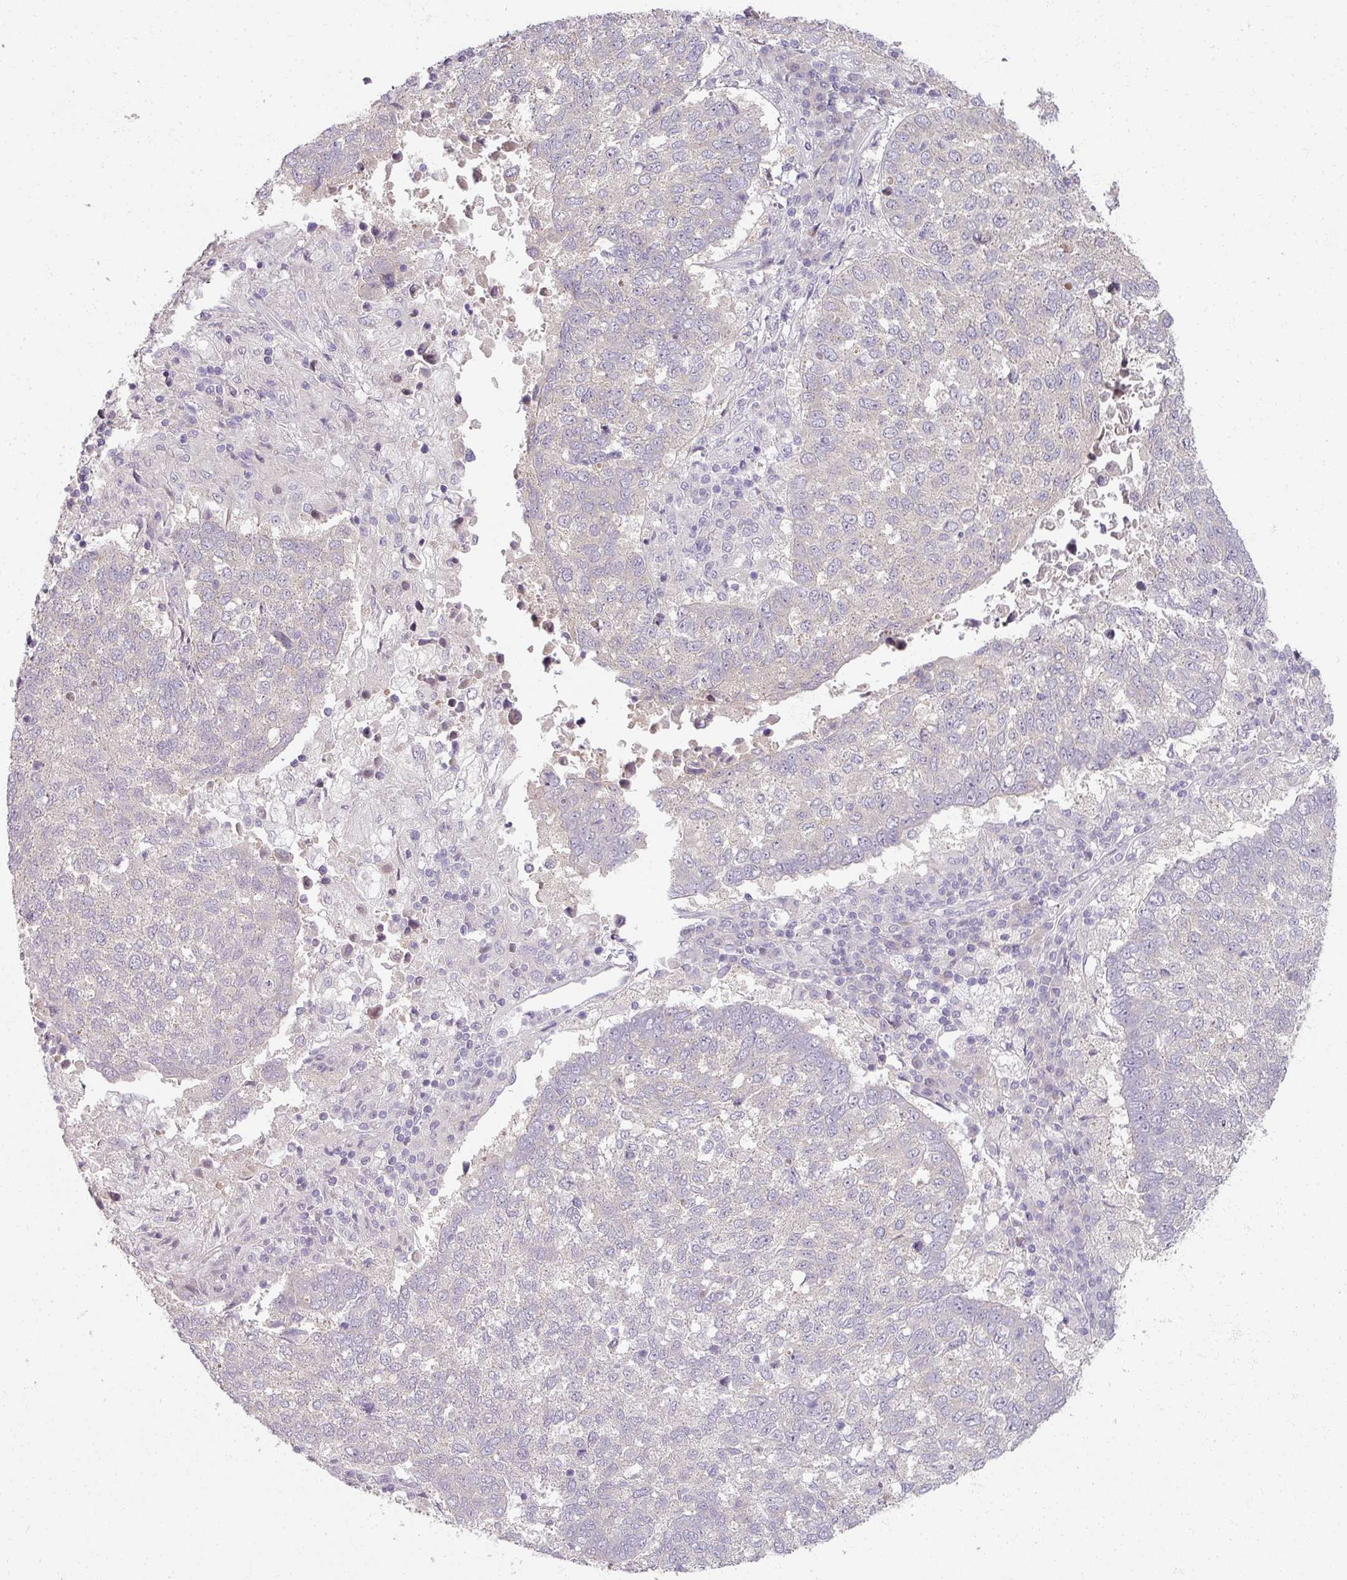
{"staining": {"intensity": "negative", "quantity": "none", "location": "none"}, "tissue": "lung cancer", "cell_type": "Tumor cells", "image_type": "cancer", "snomed": [{"axis": "morphology", "description": "Squamous cell carcinoma, NOS"}, {"axis": "topography", "description": "Lung"}], "caption": "A high-resolution micrograph shows immunohistochemistry staining of lung squamous cell carcinoma, which demonstrates no significant expression in tumor cells.", "gene": "MYMK", "patient": {"sex": "male", "age": 73}}